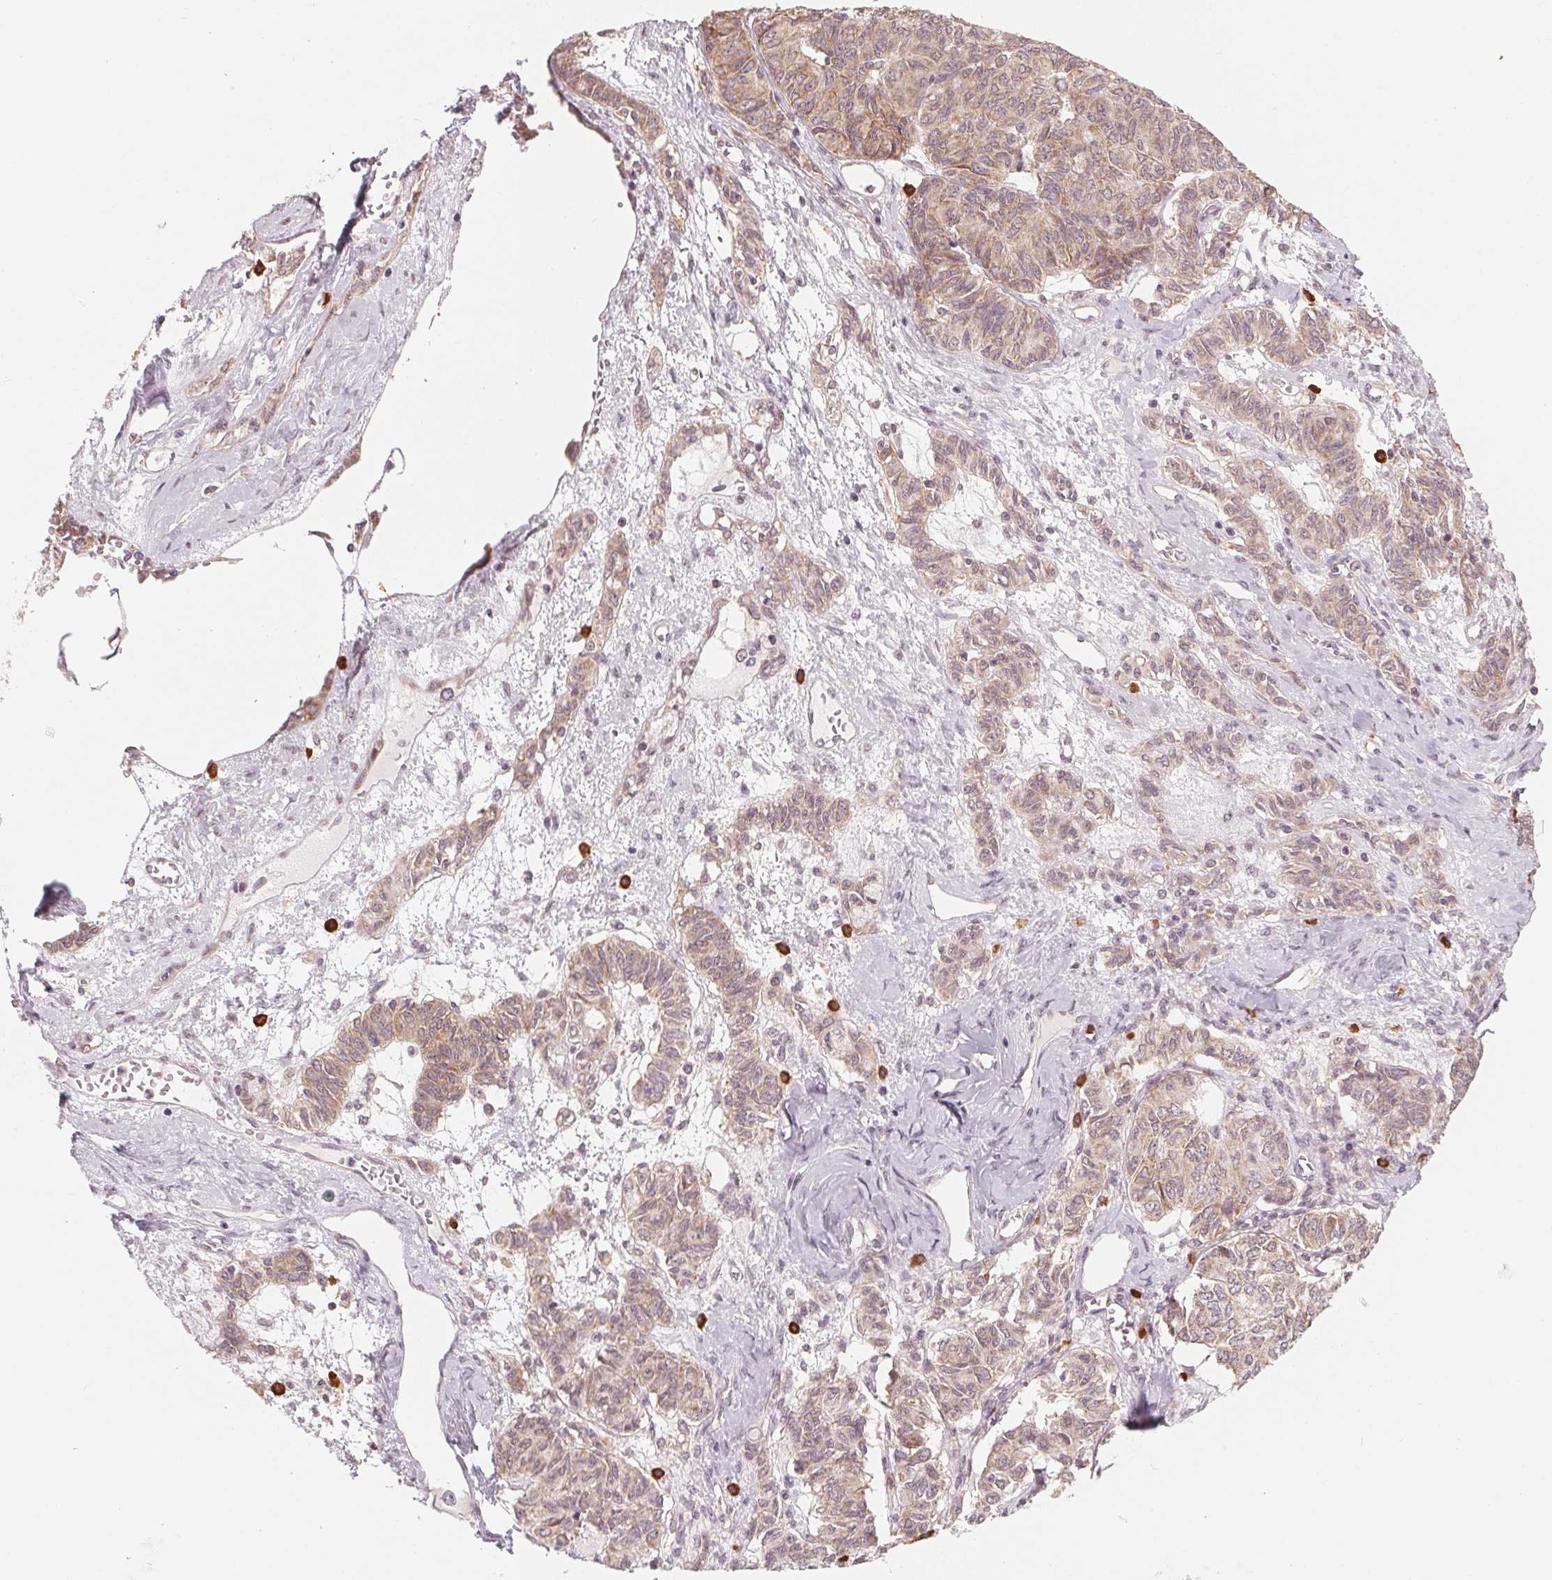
{"staining": {"intensity": "weak", "quantity": ">75%", "location": "cytoplasmic/membranous"}, "tissue": "ovarian cancer", "cell_type": "Tumor cells", "image_type": "cancer", "snomed": [{"axis": "morphology", "description": "Carcinoma, endometroid"}, {"axis": "topography", "description": "Ovary"}], "caption": "Ovarian cancer (endometroid carcinoma) stained with a brown dye demonstrates weak cytoplasmic/membranous positive staining in approximately >75% of tumor cells.", "gene": "GIGYF2", "patient": {"sex": "female", "age": 80}}